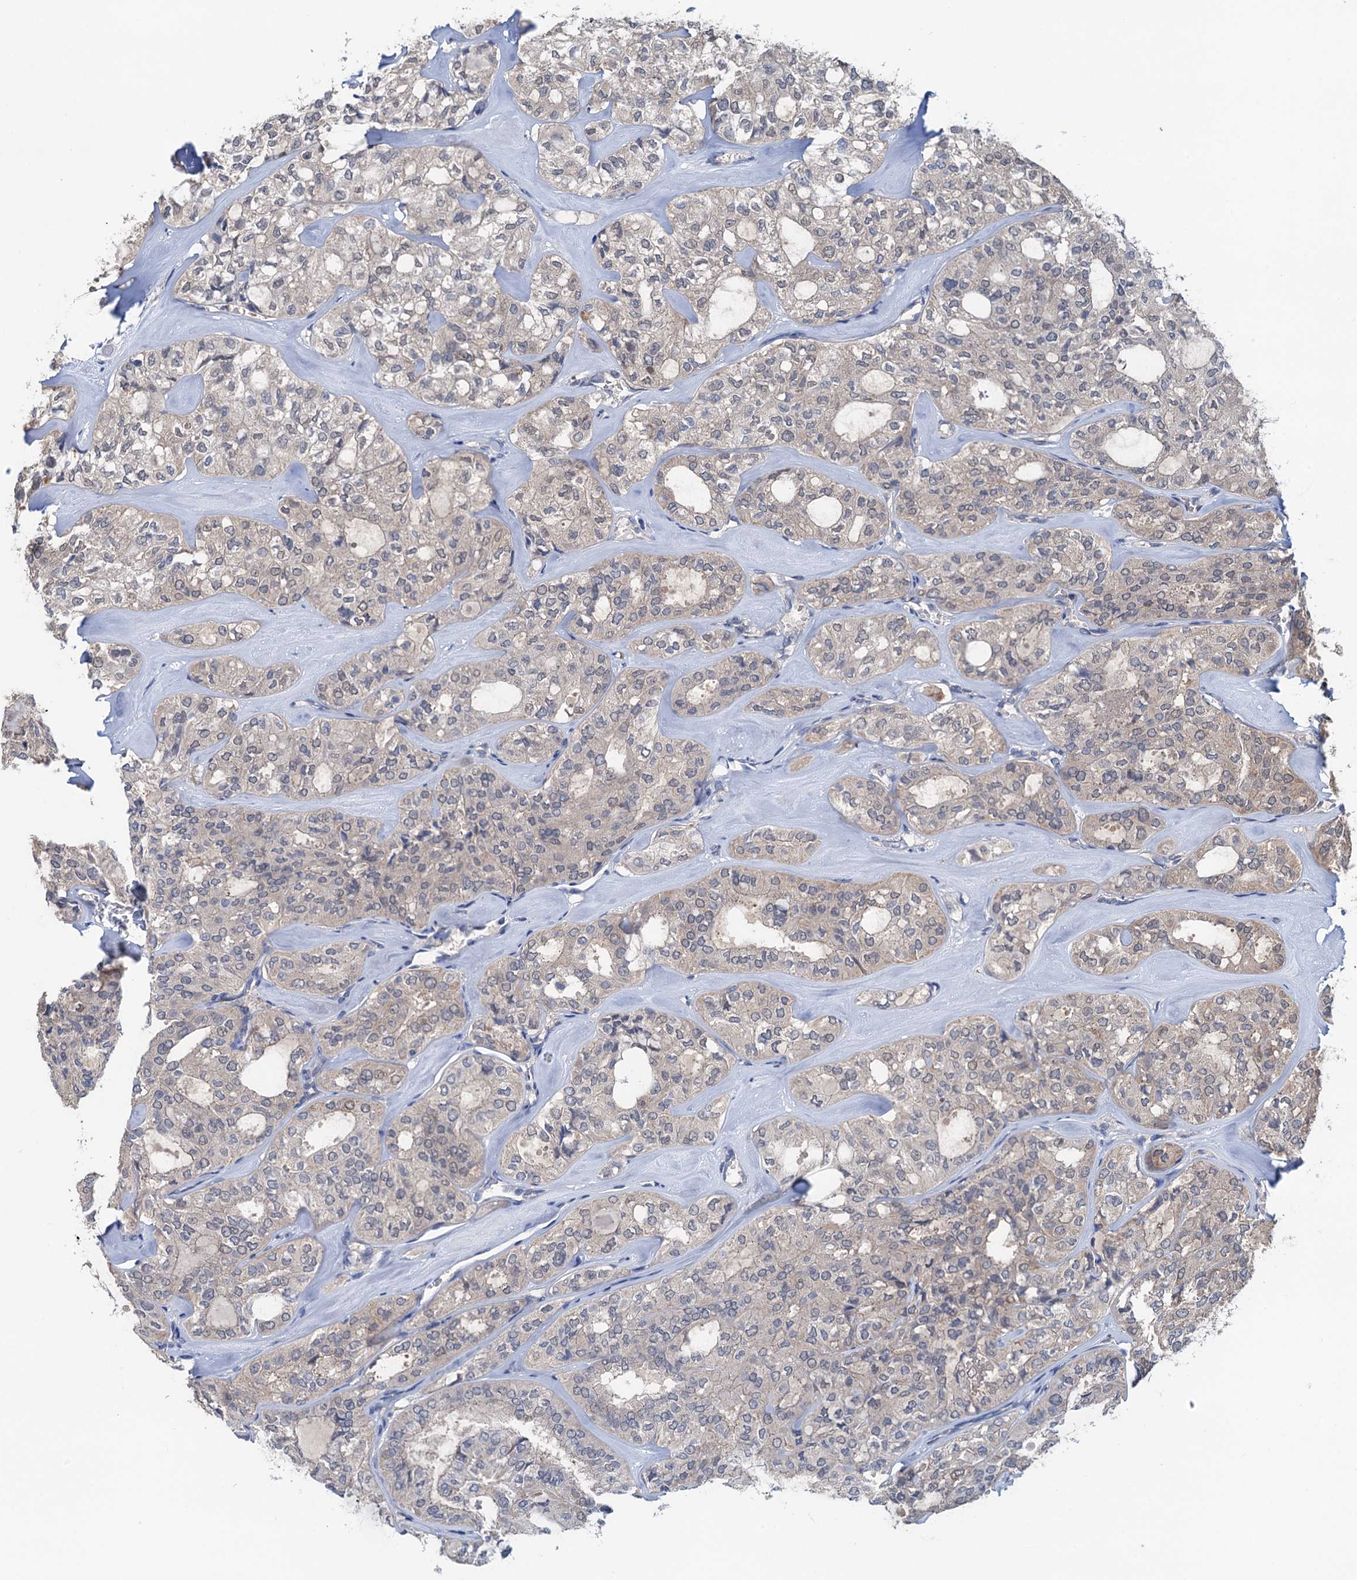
{"staining": {"intensity": "negative", "quantity": "none", "location": "none"}, "tissue": "thyroid cancer", "cell_type": "Tumor cells", "image_type": "cancer", "snomed": [{"axis": "morphology", "description": "Follicular adenoma carcinoma, NOS"}, {"axis": "topography", "description": "Thyroid gland"}], "caption": "Tumor cells show no significant protein staining in thyroid cancer.", "gene": "RTKN2", "patient": {"sex": "male", "age": 75}}